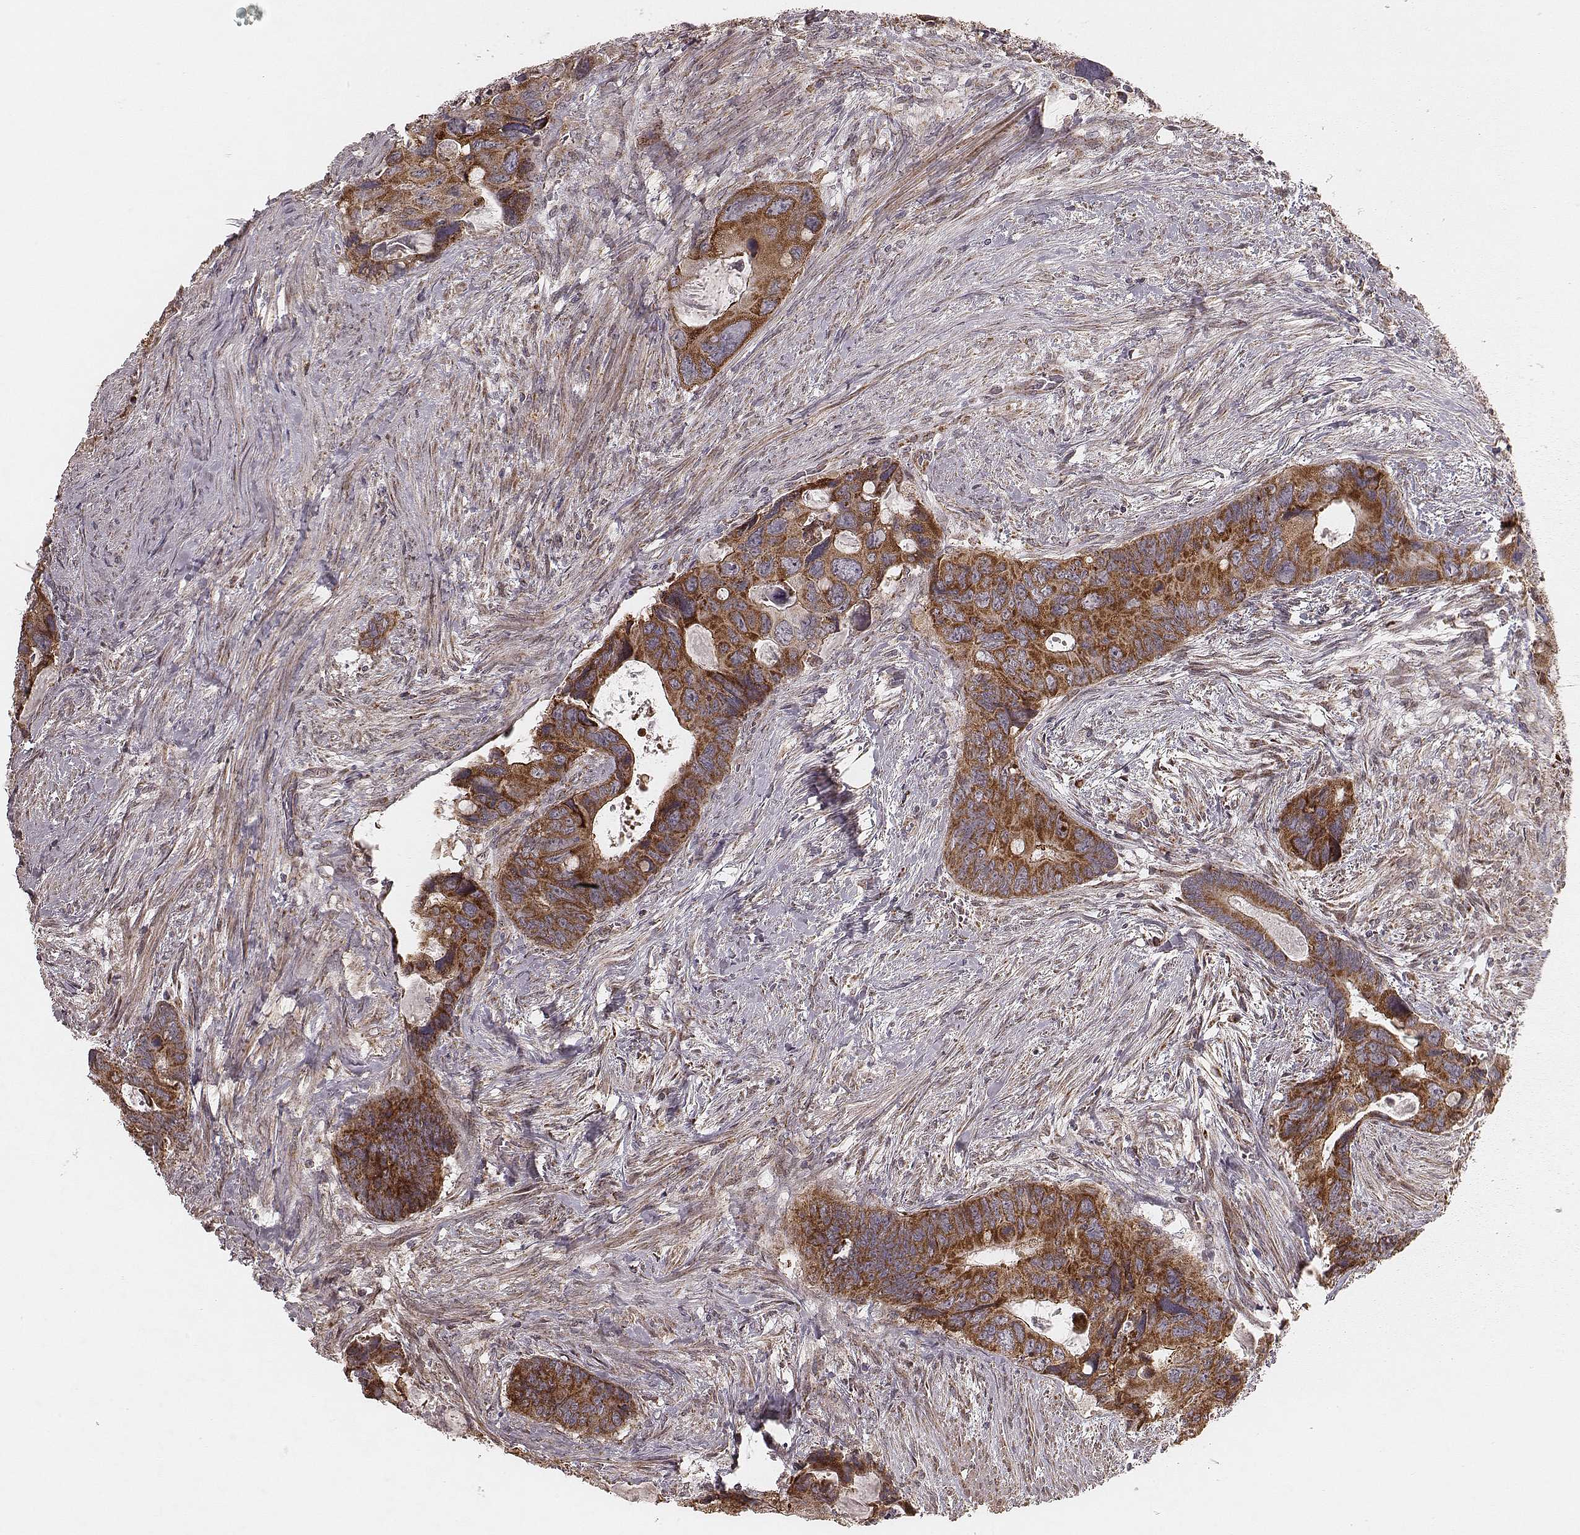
{"staining": {"intensity": "moderate", "quantity": ">75%", "location": "cytoplasmic/membranous"}, "tissue": "colorectal cancer", "cell_type": "Tumor cells", "image_type": "cancer", "snomed": [{"axis": "morphology", "description": "Adenocarcinoma, NOS"}, {"axis": "topography", "description": "Rectum"}], "caption": "A photomicrograph of human colorectal cancer (adenocarcinoma) stained for a protein exhibits moderate cytoplasmic/membranous brown staining in tumor cells.", "gene": "NDUFA7", "patient": {"sex": "male", "age": 62}}